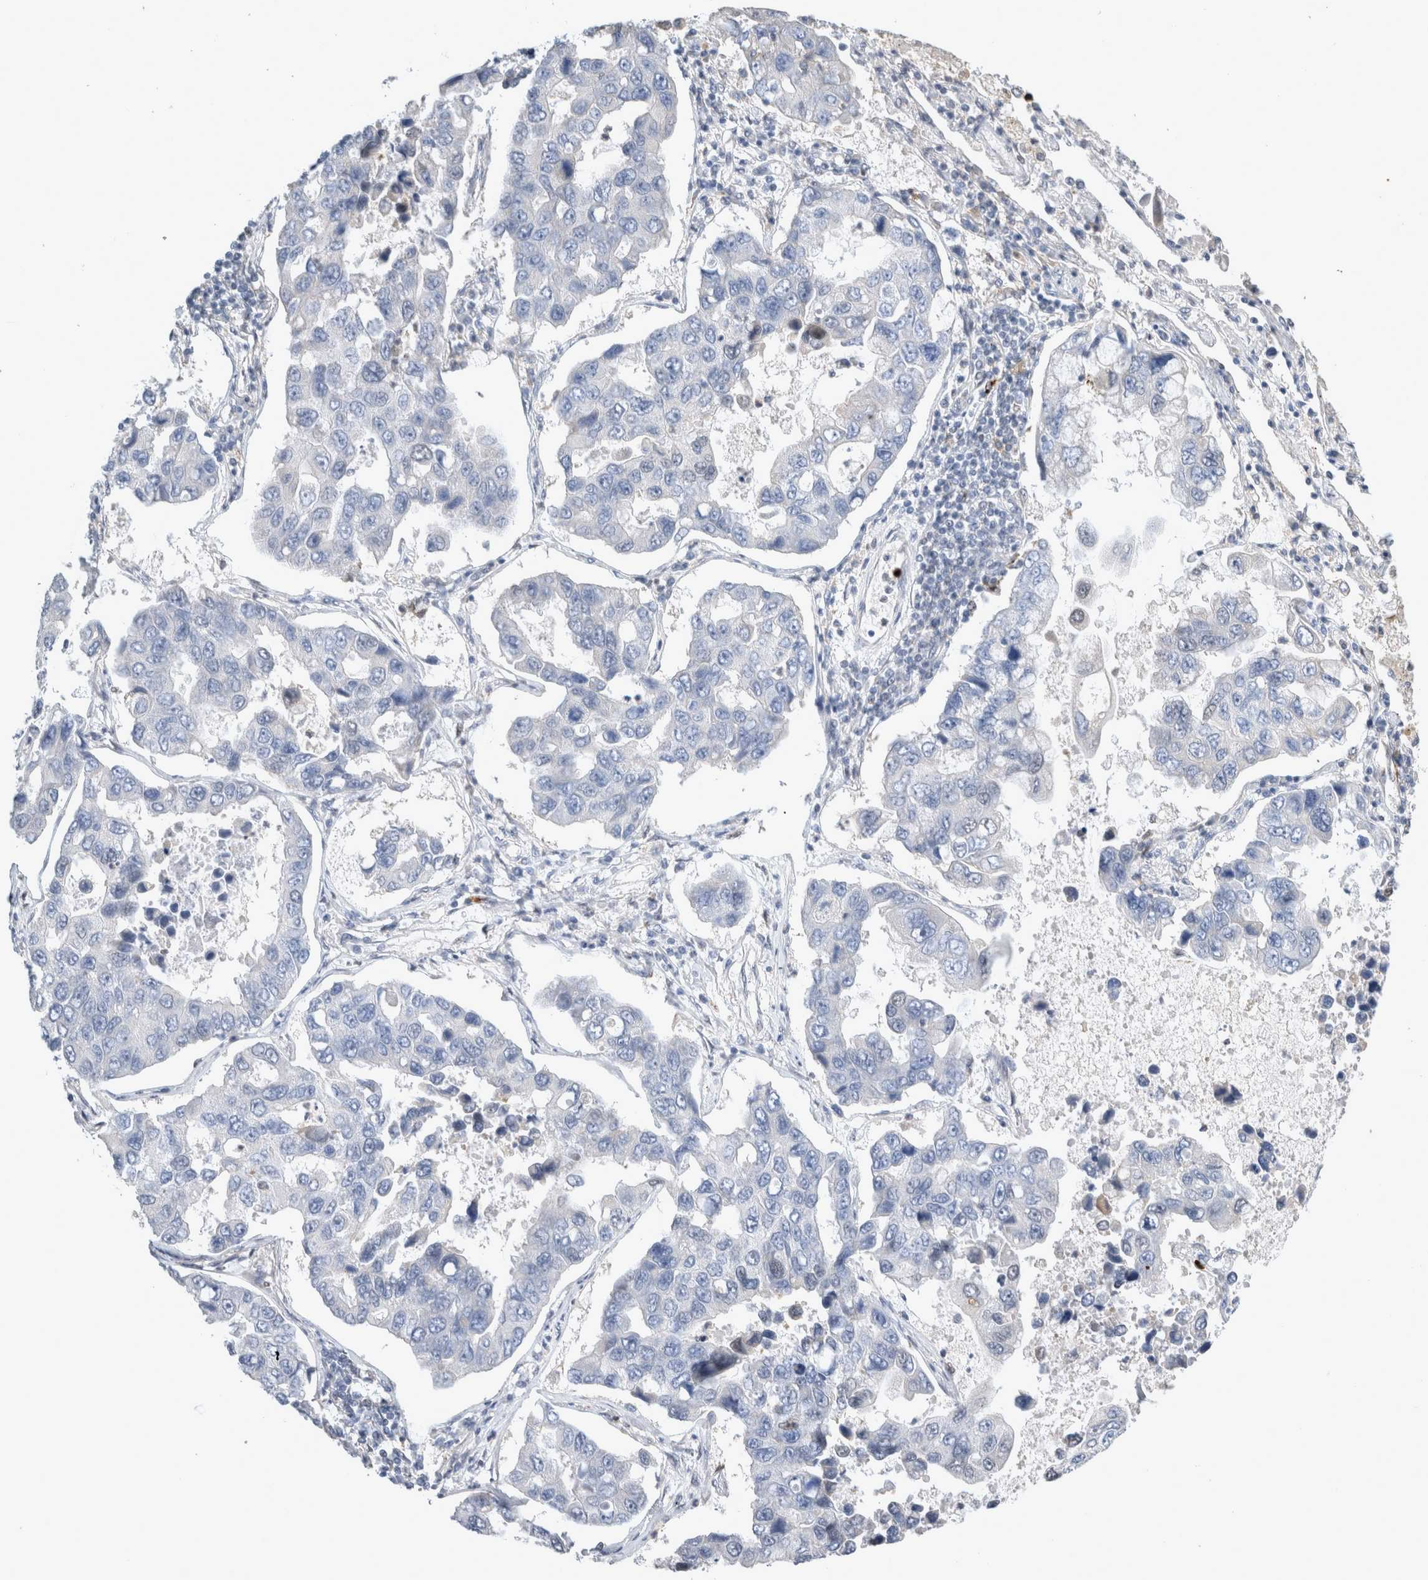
{"staining": {"intensity": "negative", "quantity": "none", "location": "none"}, "tissue": "lung cancer", "cell_type": "Tumor cells", "image_type": "cancer", "snomed": [{"axis": "morphology", "description": "Adenocarcinoma, NOS"}, {"axis": "topography", "description": "Lung"}], "caption": "Tumor cells are negative for brown protein staining in lung adenocarcinoma.", "gene": "AGMAT", "patient": {"sex": "male", "age": 64}}